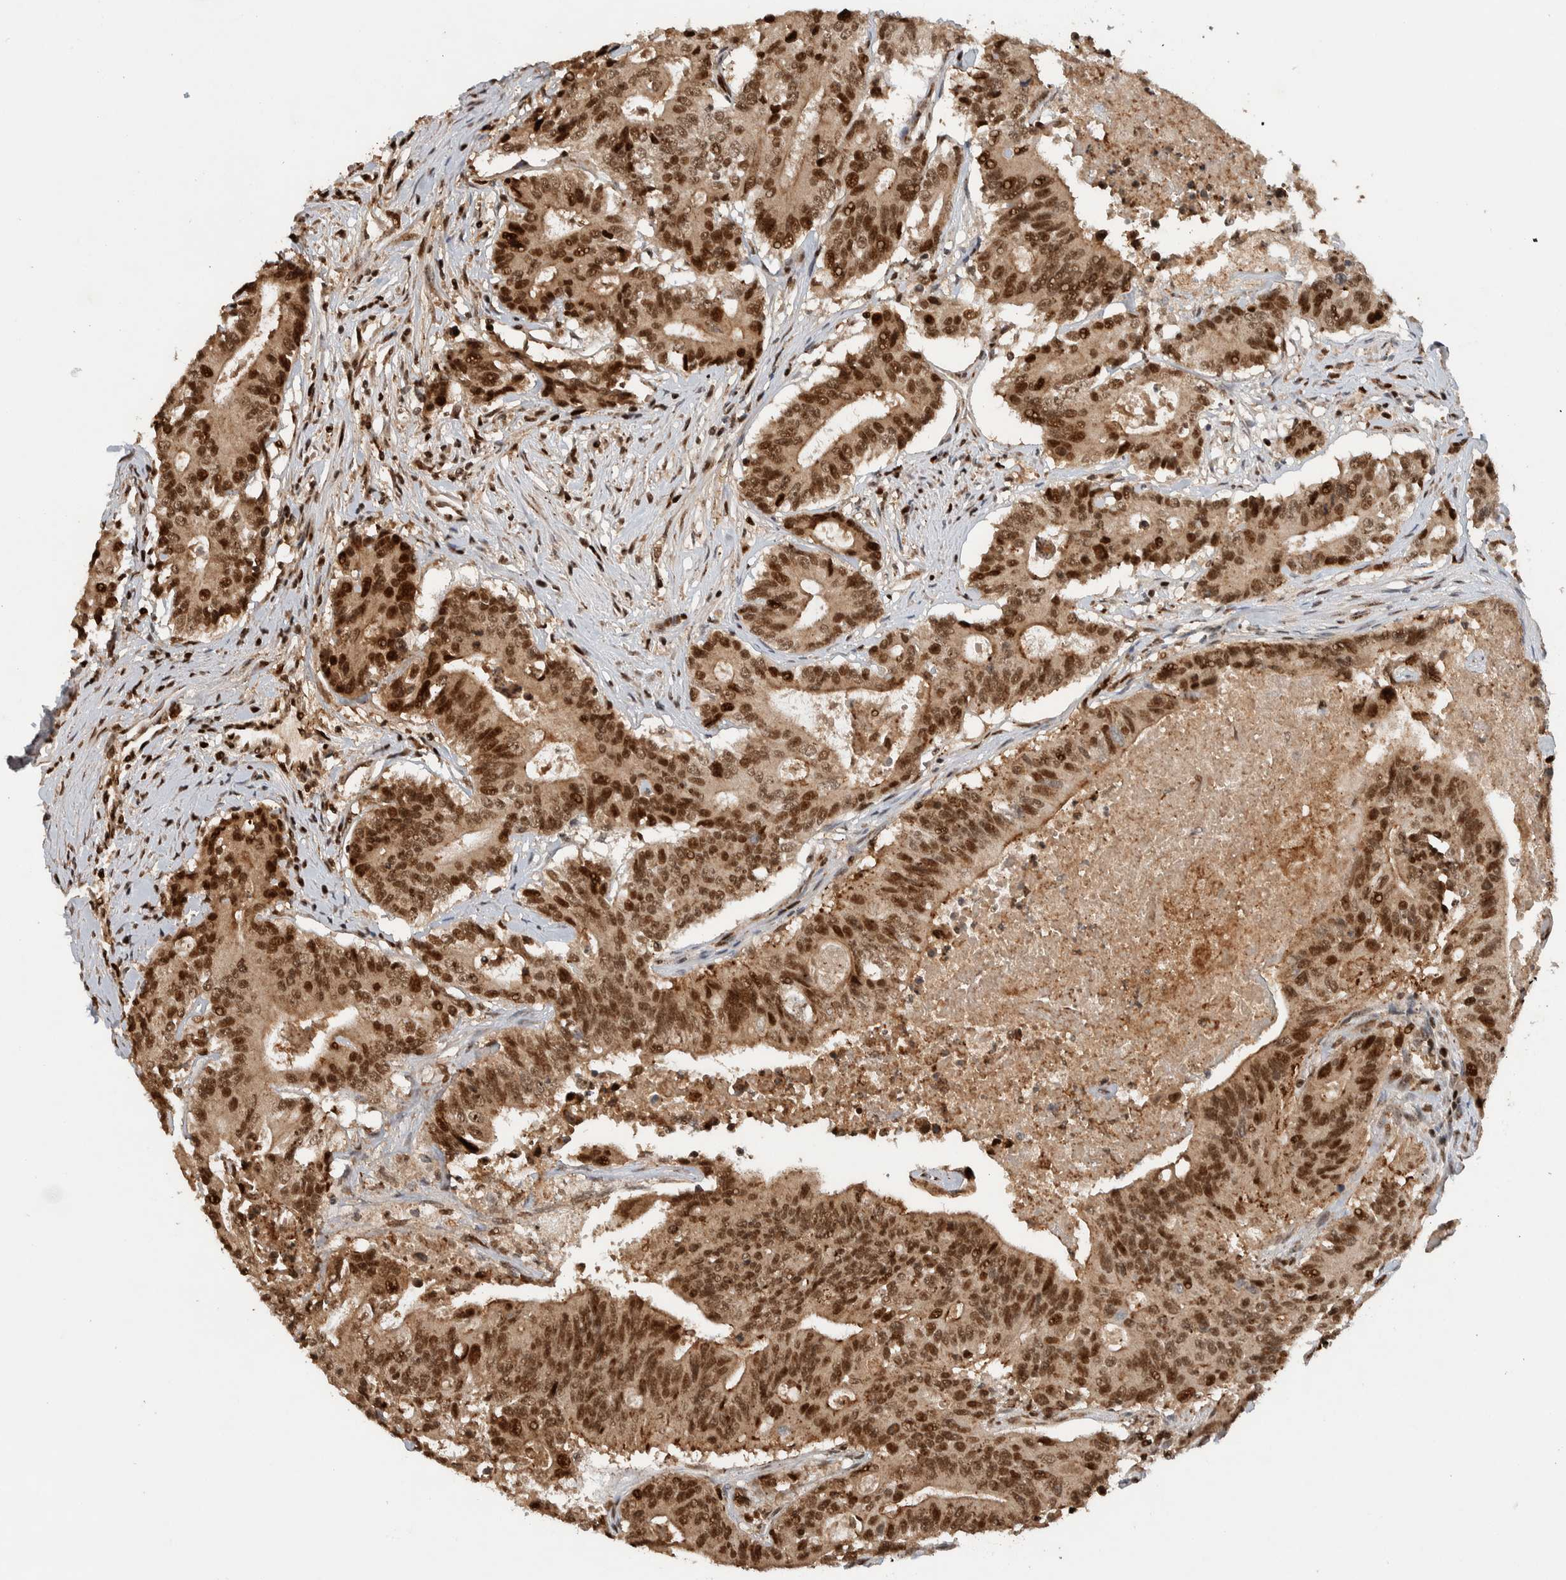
{"staining": {"intensity": "moderate", "quantity": ">75%", "location": "nuclear"}, "tissue": "colorectal cancer", "cell_type": "Tumor cells", "image_type": "cancer", "snomed": [{"axis": "morphology", "description": "Adenocarcinoma, NOS"}, {"axis": "topography", "description": "Colon"}], "caption": "Protein expression analysis of colorectal cancer (adenocarcinoma) exhibits moderate nuclear staining in about >75% of tumor cells.", "gene": "ZNF521", "patient": {"sex": "female", "age": 77}}